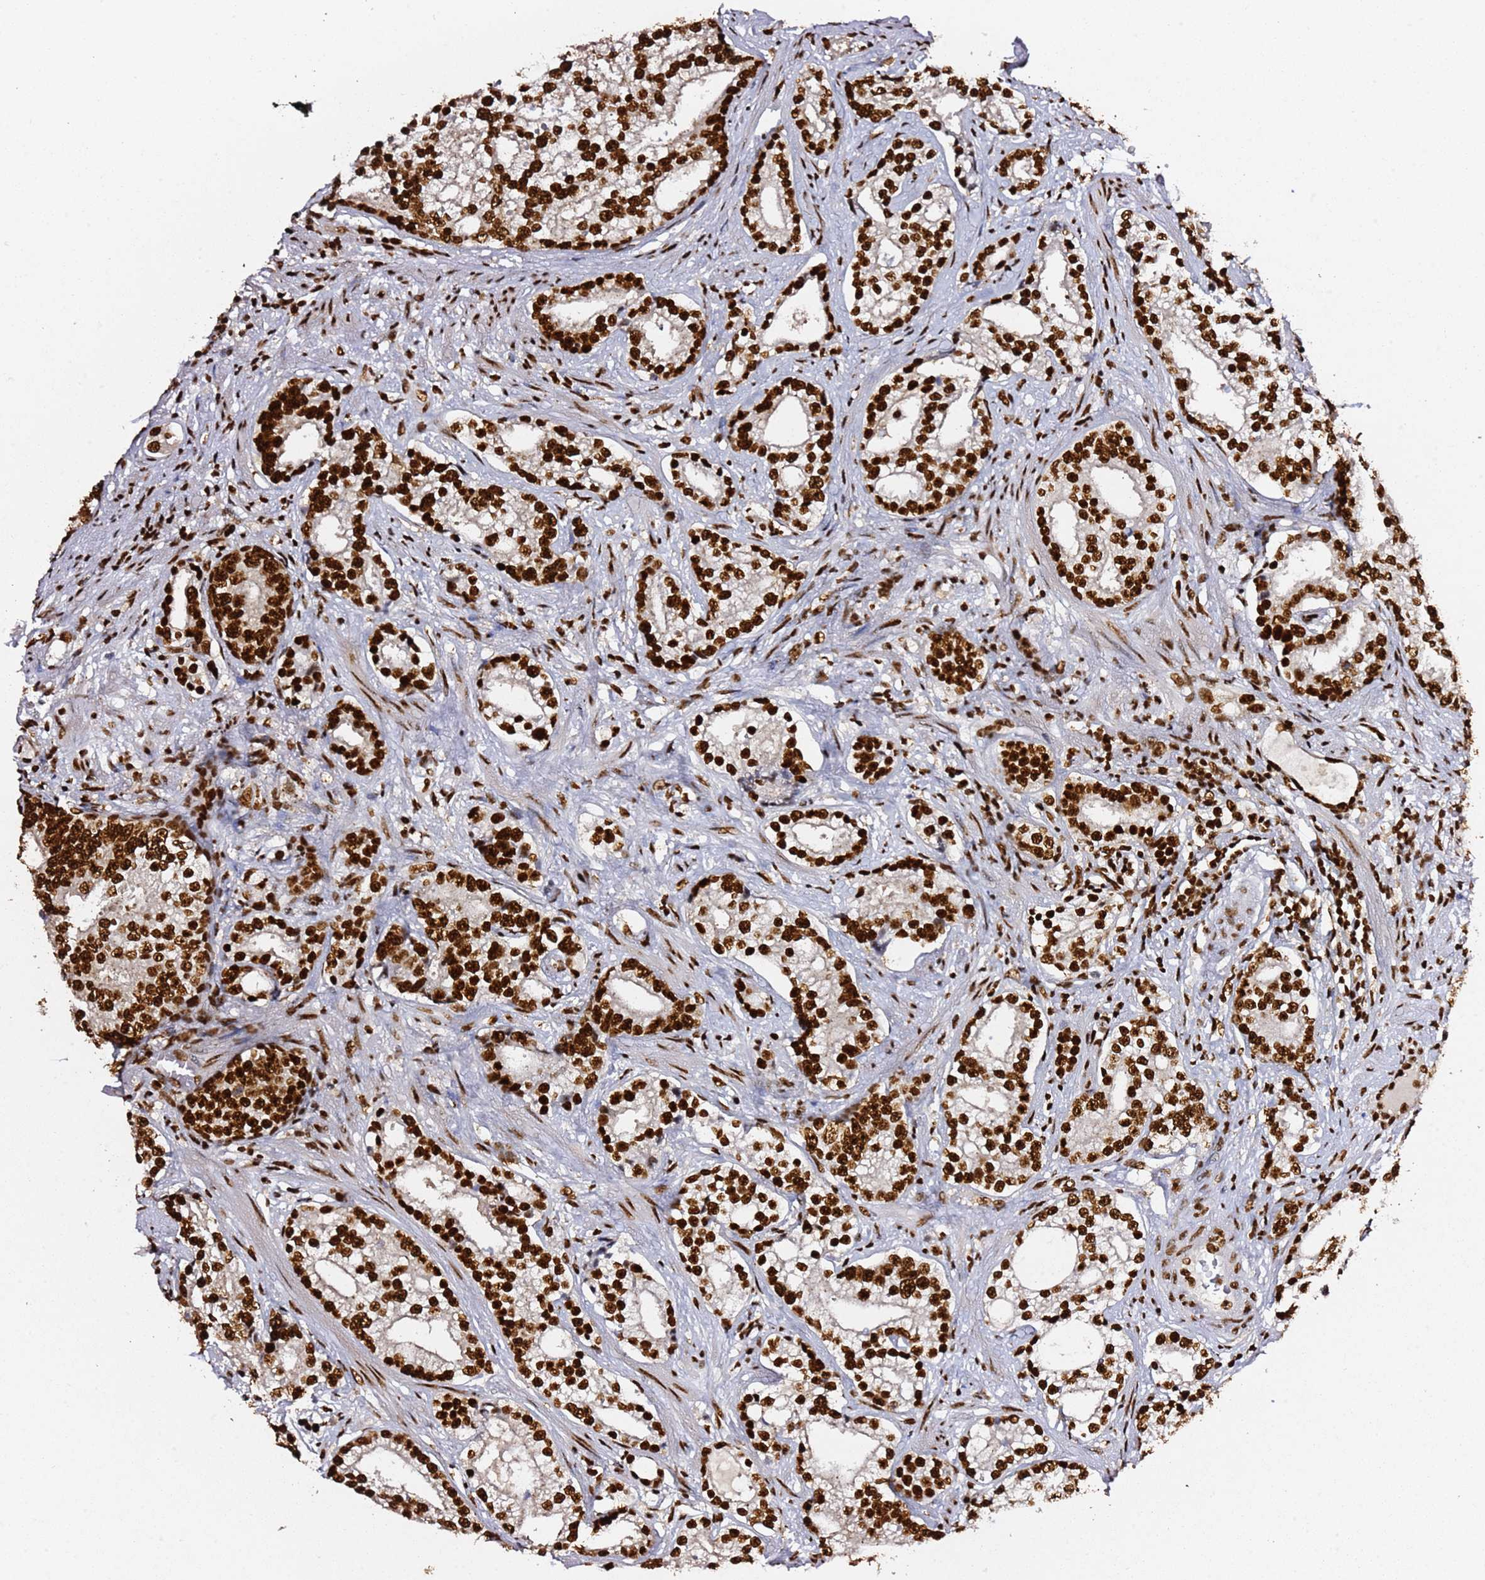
{"staining": {"intensity": "strong", "quantity": ">75%", "location": "nuclear"}, "tissue": "prostate cancer", "cell_type": "Tumor cells", "image_type": "cancer", "snomed": [{"axis": "morphology", "description": "Adenocarcinoma, High grade"}, {"axis": "topography", "description": "Prostate"}], "caption": "Protein staining displays strong nuclear staining in approximately >75% of tumor cells in prostate adenocarcinoma (high-grade).", "gene": "C6orf226", "patient": {"sex": "male", "age": 75}}